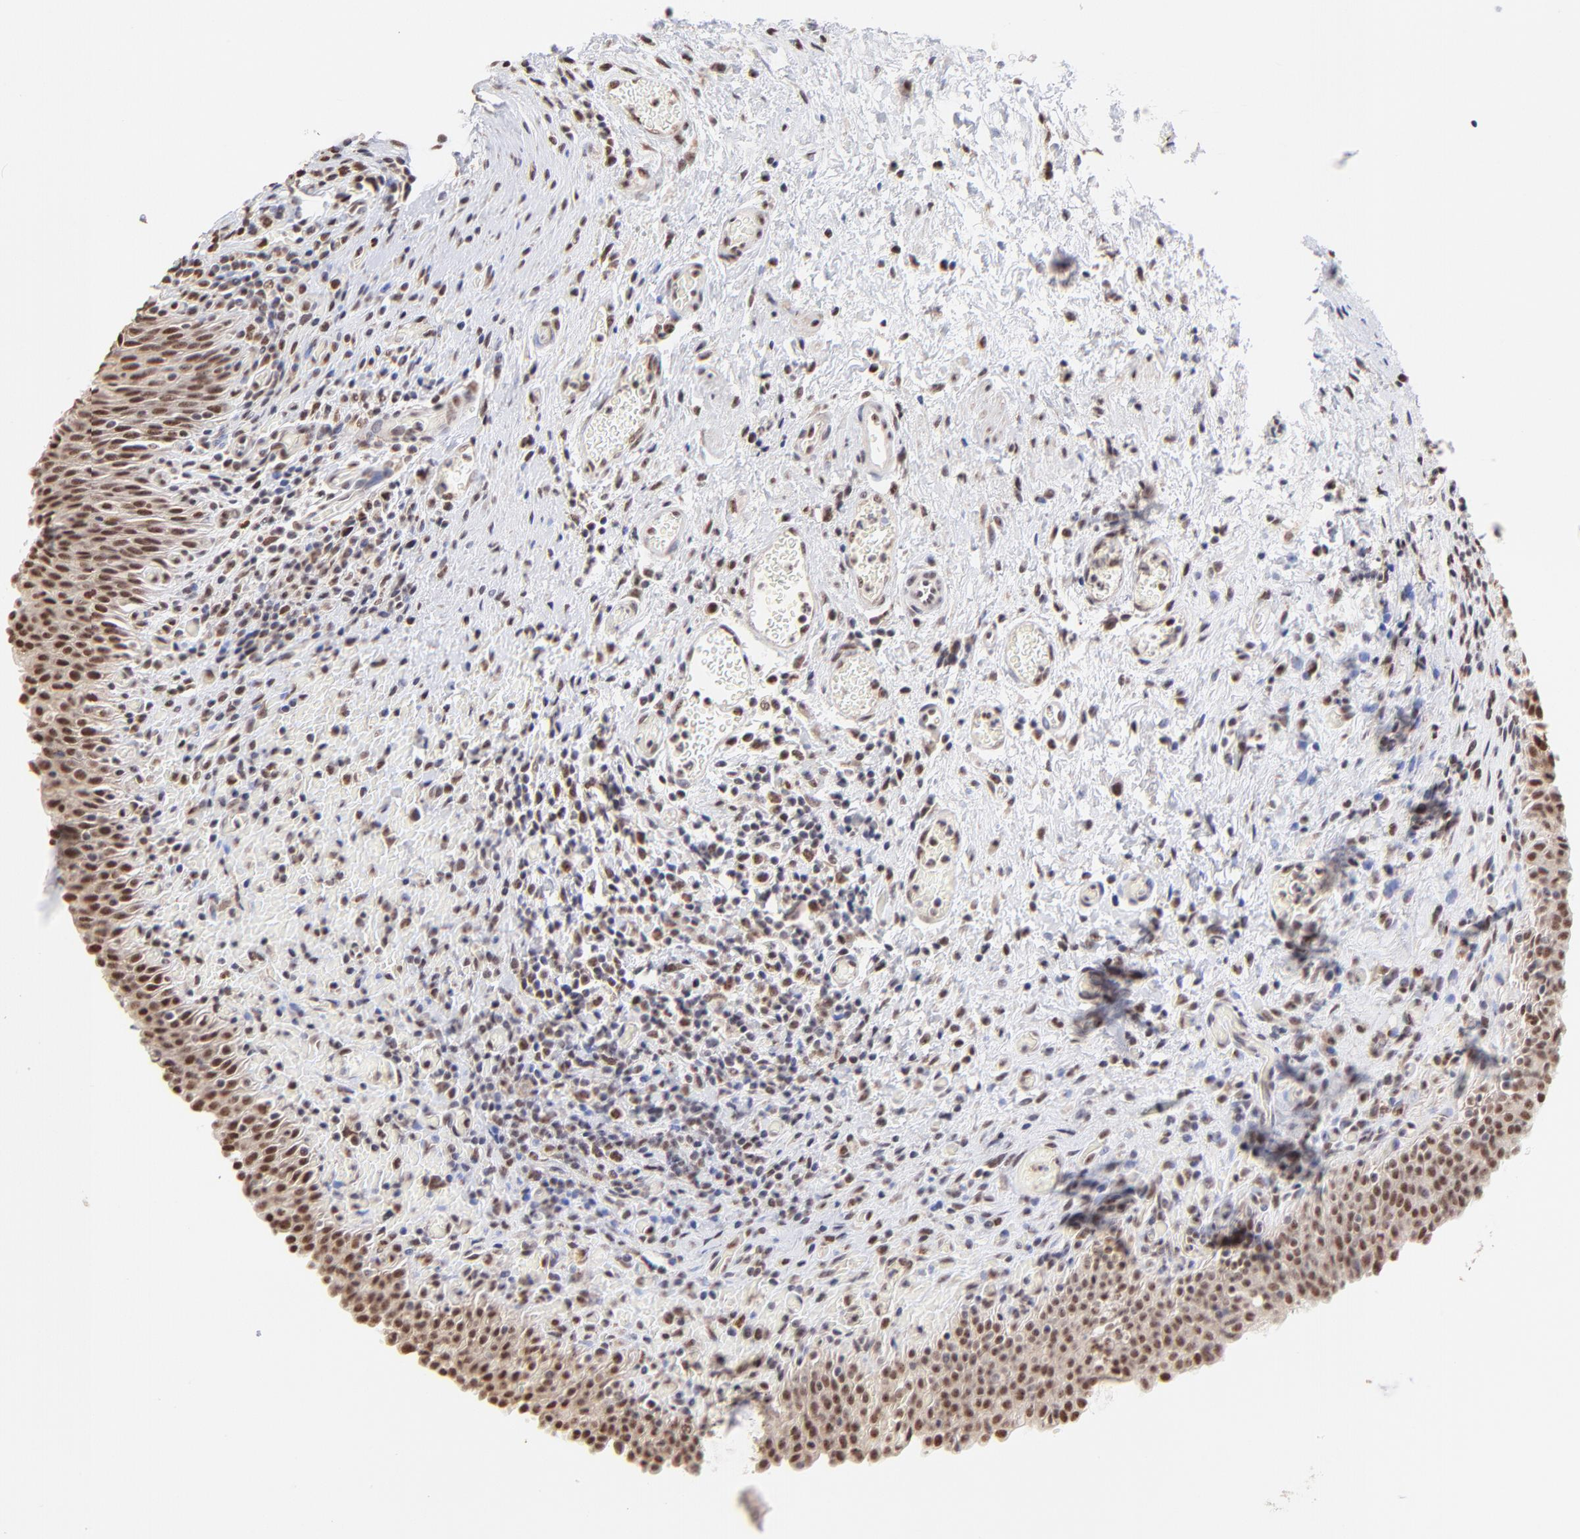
{"staining": {"intensity": "weak", "quantity": ">75%", "location": "nuclear"}, "tissue": "urinary bladder", "cell_type": "Urothelial cells", "image_type": "normal", "snomed": [{"axis": "morphology", "description": "Normal tissue, NOS"}, {"axis": "morphology", "description": "Urothelial carcinoma, High grade"}, {"axis": "topography", "description": "Urinary bladder"}], "caption": "Protein expression analysis of normal human urinary bladder reveals weak nuclear expression in about >75% of urothelial cells.", "gene": "ZNF670", "patient": {"sex": "male", "age": 51}}